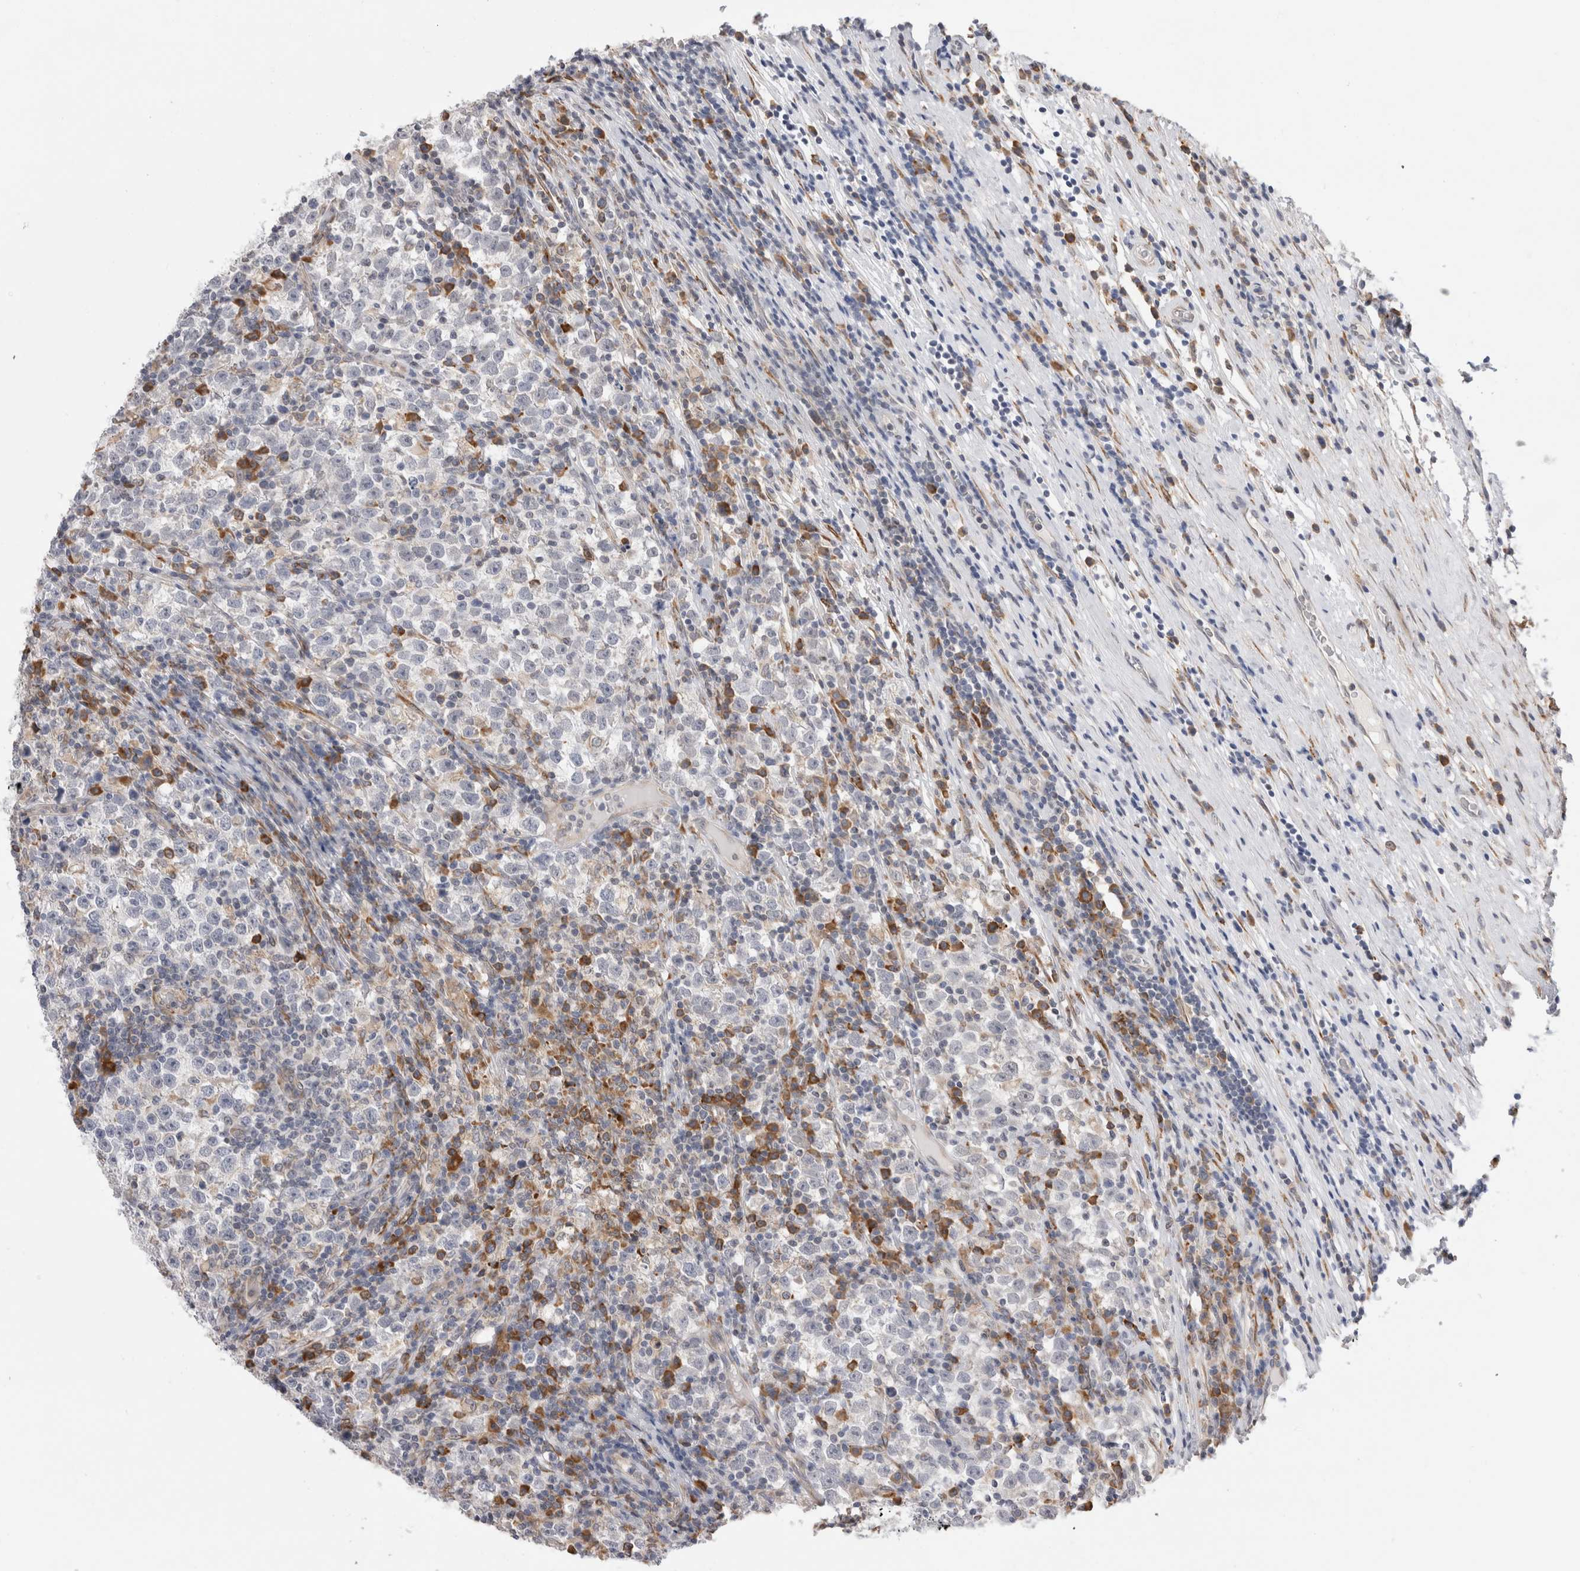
{"staining": {"intensity": "negative", "quantity": "none", "location": "none"}, "tissue": "testis cancer", "cell_type": "Tumor cells", "image_type": "cancer", "snomed": [{"axis": "morphology", "description": "Normal tissue, NOS"}, {"axis": "morphology", "description": "Seminoma, NOS"}, {"axis": "topography", "description": "Testis"}], "caption": "Protein analysis of seminoma (testis) exhibits no significant positivity in tumor cells.", "gene": "VCPIP1", "patient": {"sex": "male", "age": 43}}